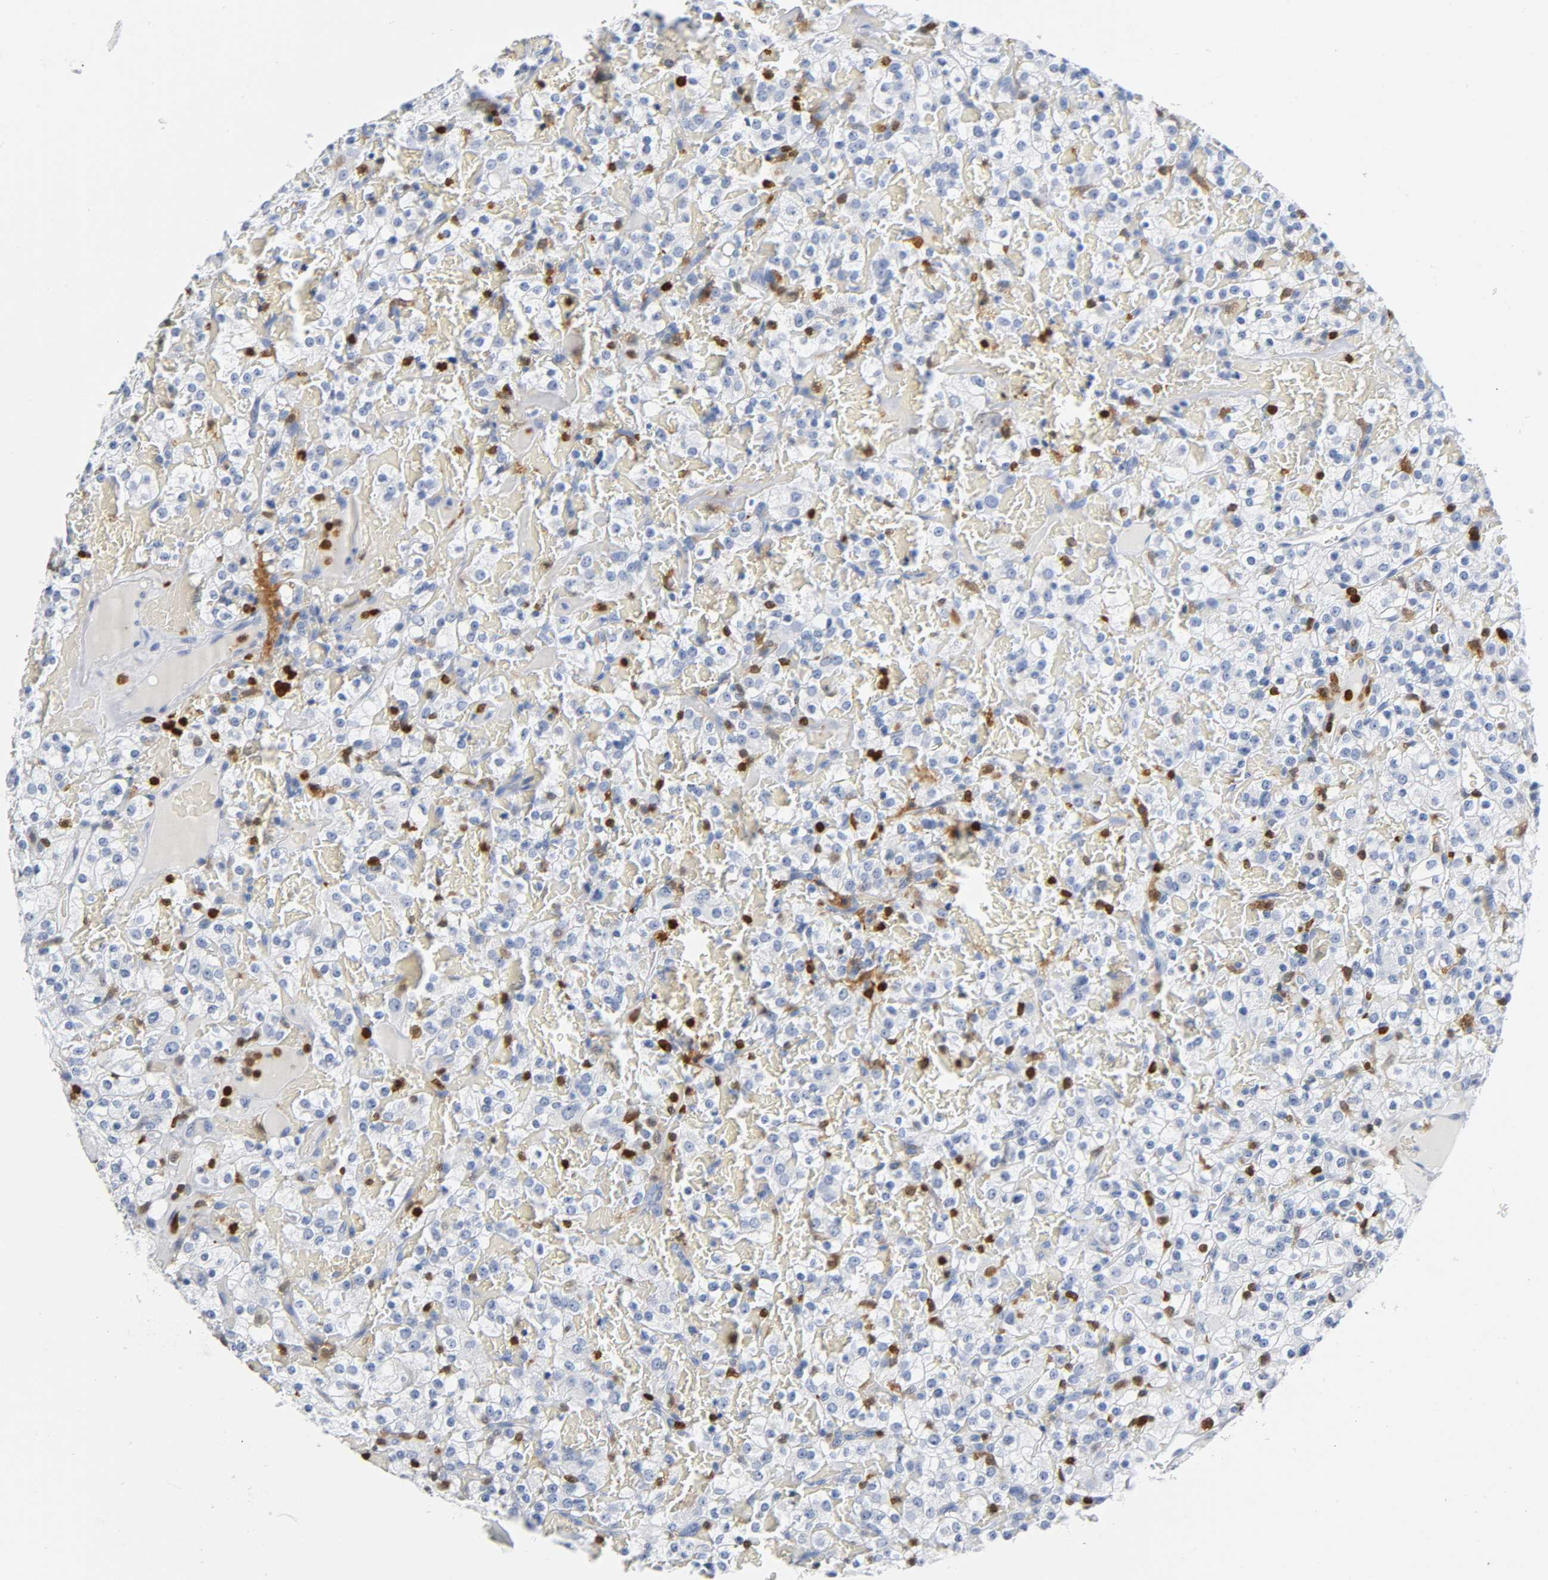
{"staining": {"intensity": "negative", "quantity": "none", "location": "none"}, "tissue": "renal cancer", "cell_type": "Tumor cells", "image_type": "cancer", "snomed": [{"axis": "morphology", "description": "Normal tissue, NOS"}, {"axis": "morphology", "description": "Adenocarcinoma, NOS"}, {"axis": "topography", "description": "Kidney"}], "caption": "Immunohistochemical staining of renal cancer displays no significant expression in tumor cells.", "gene": "DOK2", "patient": {"sex": "female", "age": 72}}